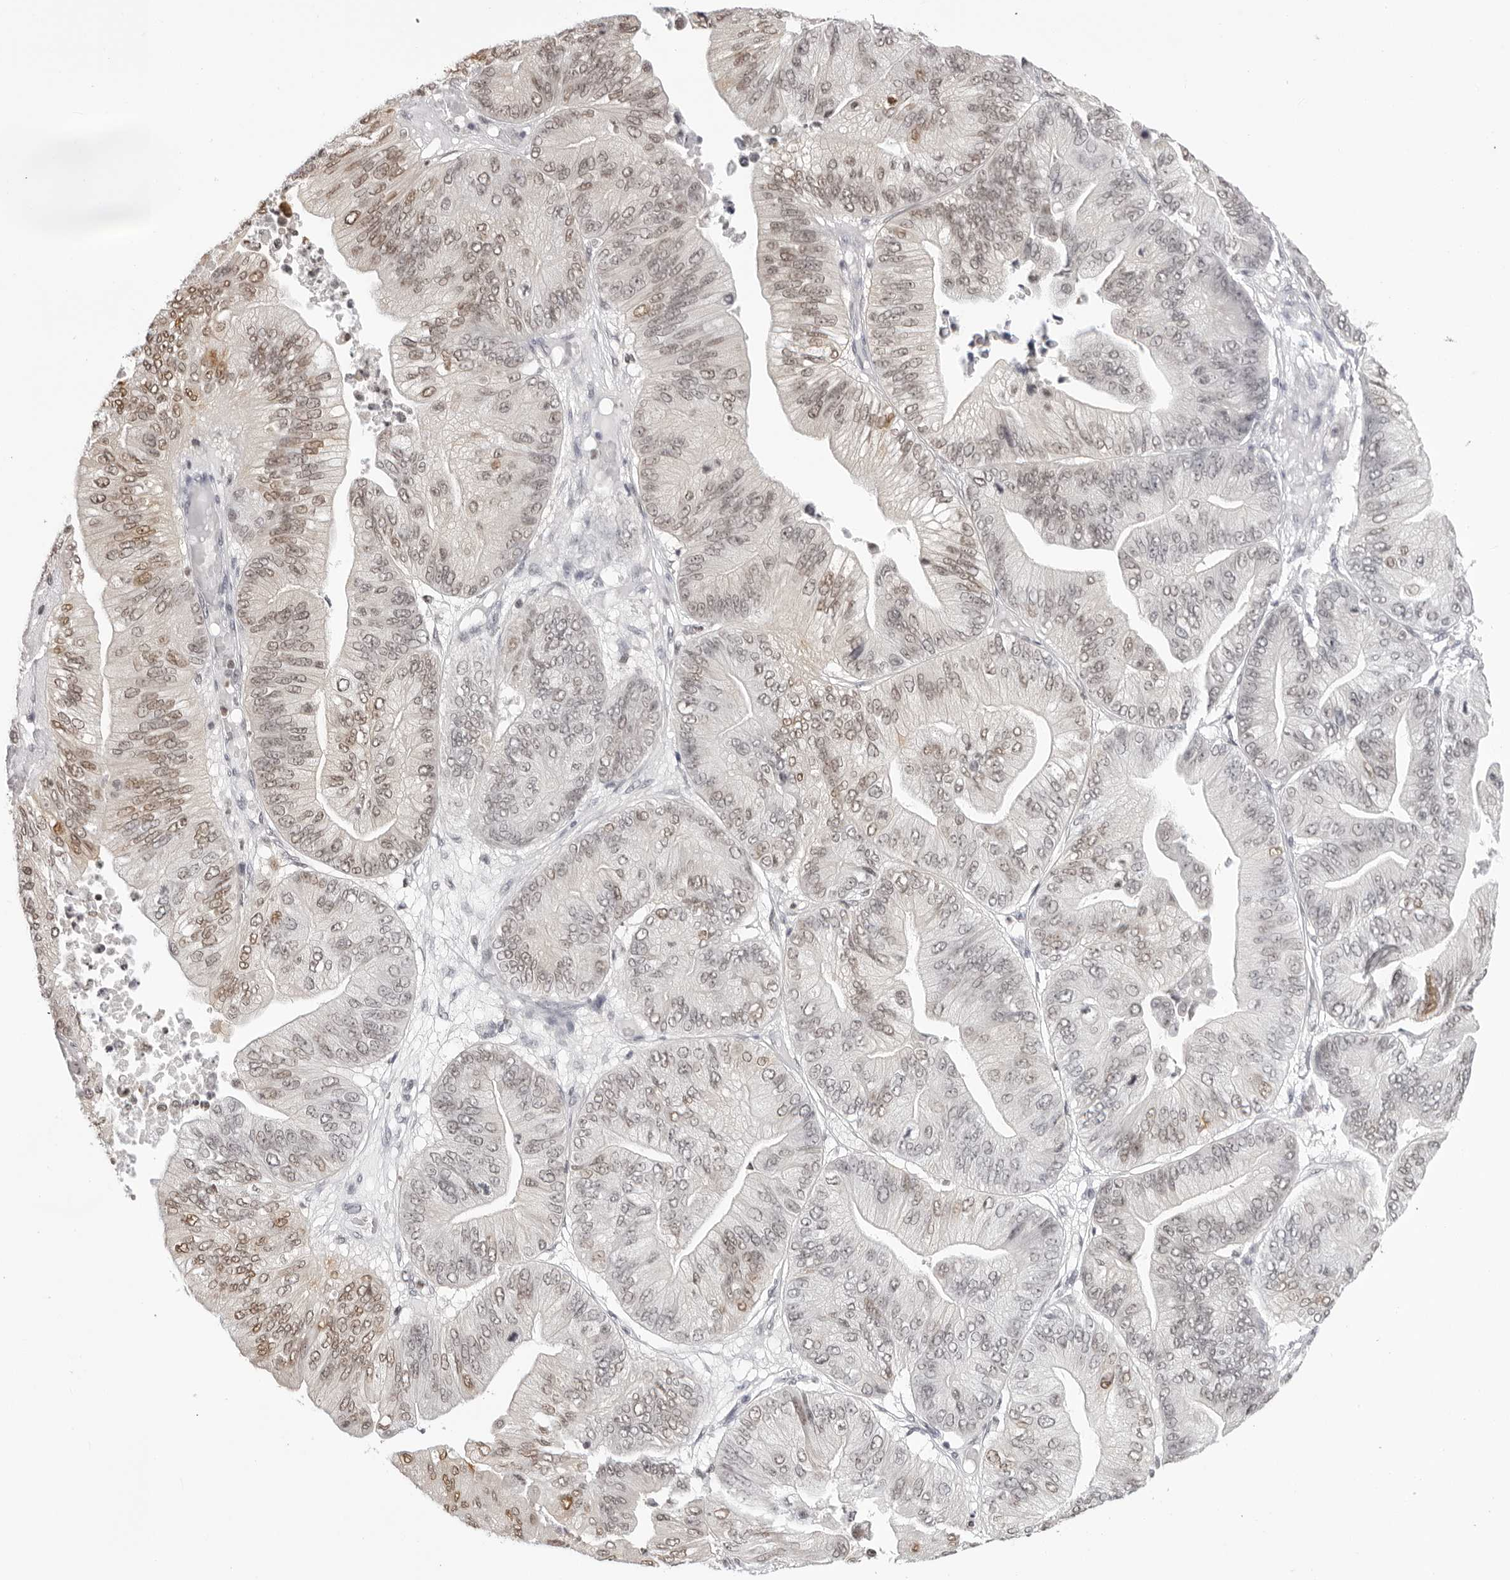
{"staining": {"intensity": "weak", "quantity": ">75%", "location": "nuclear"}, "tissue": "ovarian cancer", "cell_type": "Tumor cells", "image_type": "cancer", "snomed": [{"axis": "morphology", "description": "Cystadenocarcinoma, mucinous, NOS"}, {"axis": "topography", "description": "Ovary"}], "caption": "Ovarian mucinous cystadenocarcinoma tissue reveals weak nuclear positivity in approximately >75% of tumor cells, visualized by immunohistochemistry.", "gene": "HSPA4", "patient": {"sex": "female", "age": 61}}